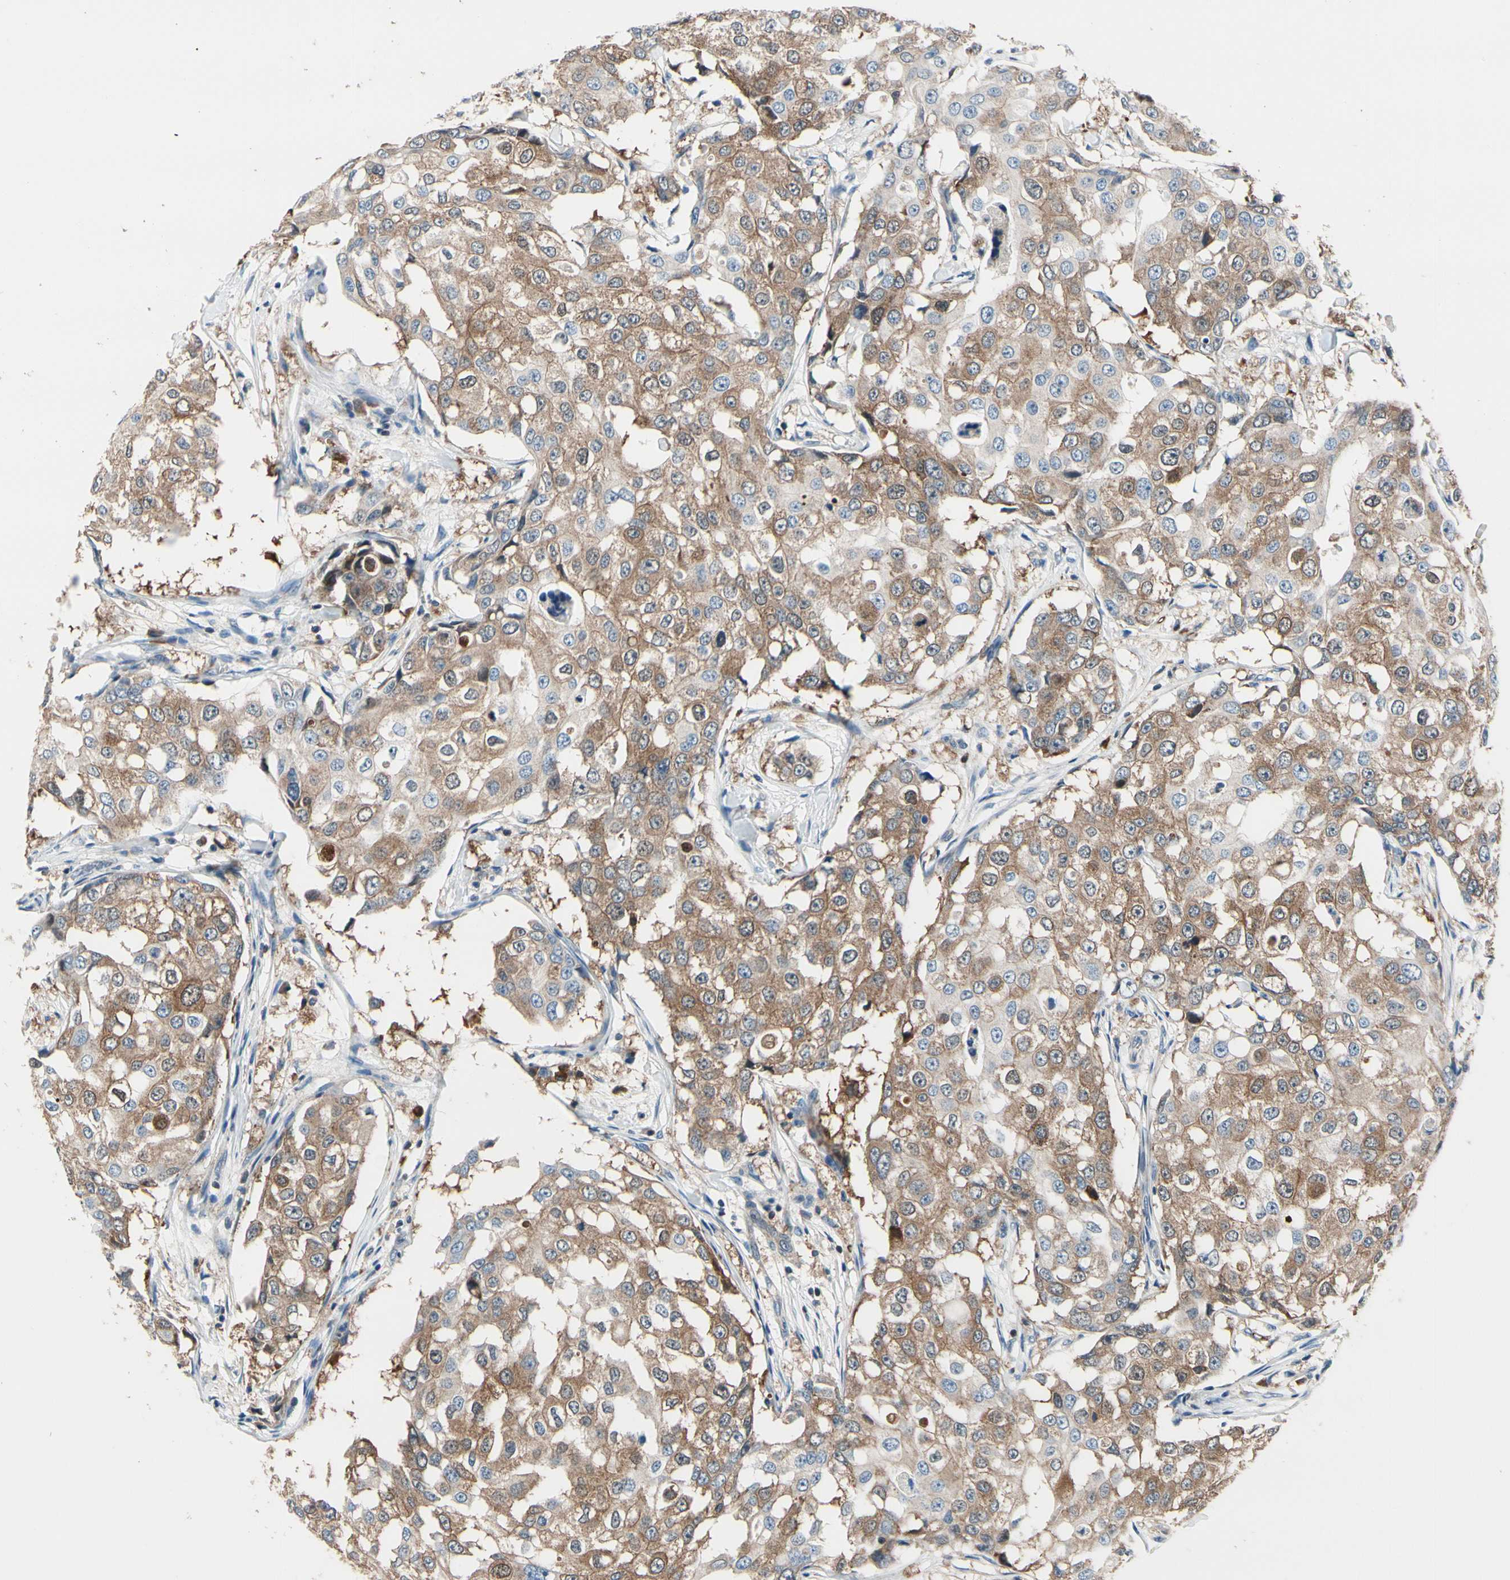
{"staining": {"intensity": "strong", "quantity": ">75%", "location": "cytoplasmic/membranous"}, "tissue": "breast cancer", "cell_type": "Tumor cells", "image_type": "cancer", "snomed": [{"axis": "morphology", "description": "Duct carcinoma"}, {"axis": "topography", "description": "Breast"}], "caption": "There is high levels of strong cytoplasmic/membranous positivity in tumor cells of breast cancer, as demonstrated by immunohistochemical staining (brown color).", "gene": "PRDX2", "patient": {"sex": "female", "age": 27}}